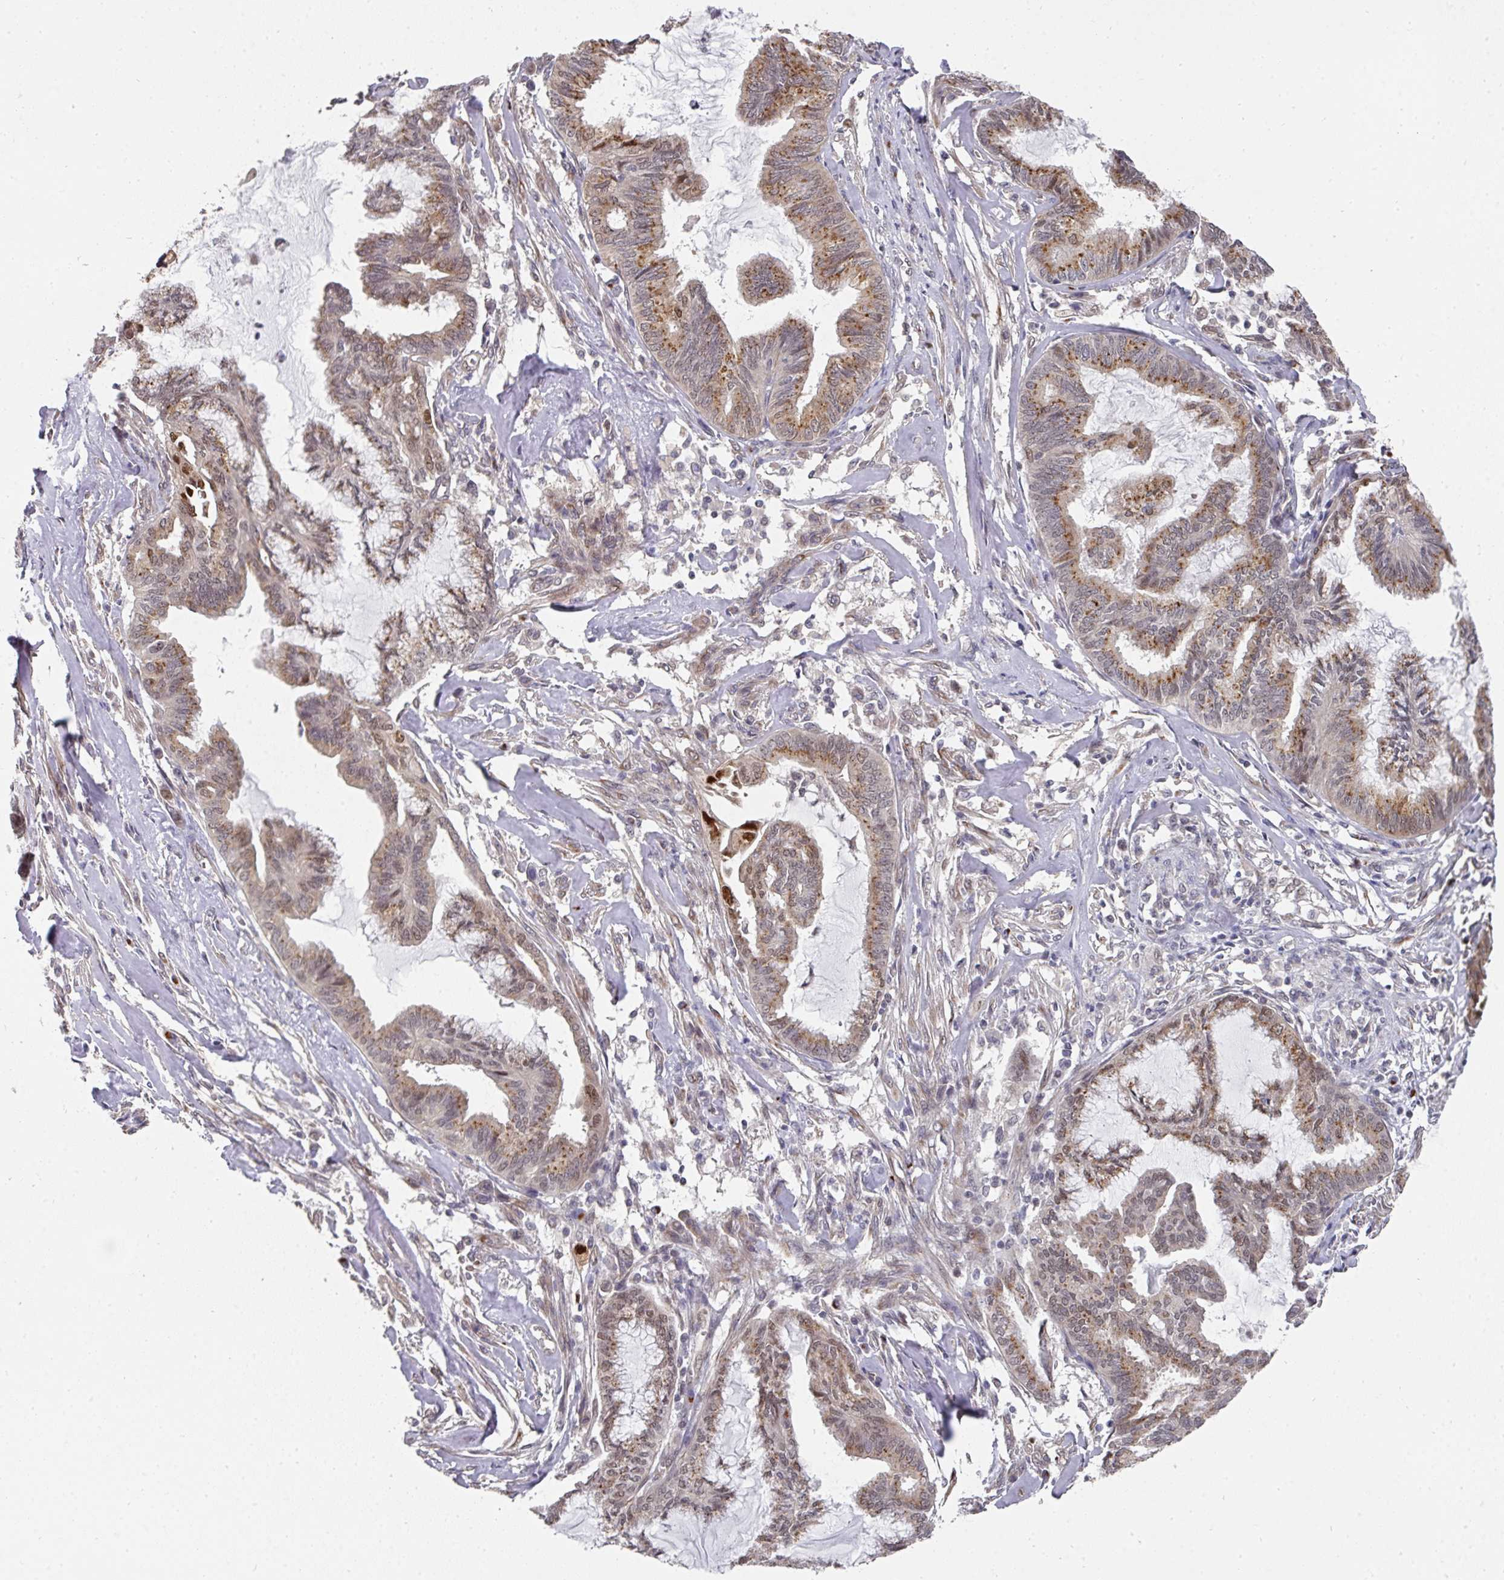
{"staining": {"intensity": "moderate", "quantity": "25%-75%", "location": "cytoplasmic/membranous"}, "tissue": "endometrial cancer", "cell_type": "Tumor cells", "image_type": "cancer", "snomed": [{"axis": "morphology", "description": "Adenocarcinoma, NOS"}, {"axis": "topography", "description": "Endometrium"}], "caption": "An image of endometrial cancer (adenocarcinoma) stained for a protein shows moderate cytoplasmic/membranous brown staining in tumor cells.", "gene": "C18orf25", "patient": {"sex": "female", "age": 86}}